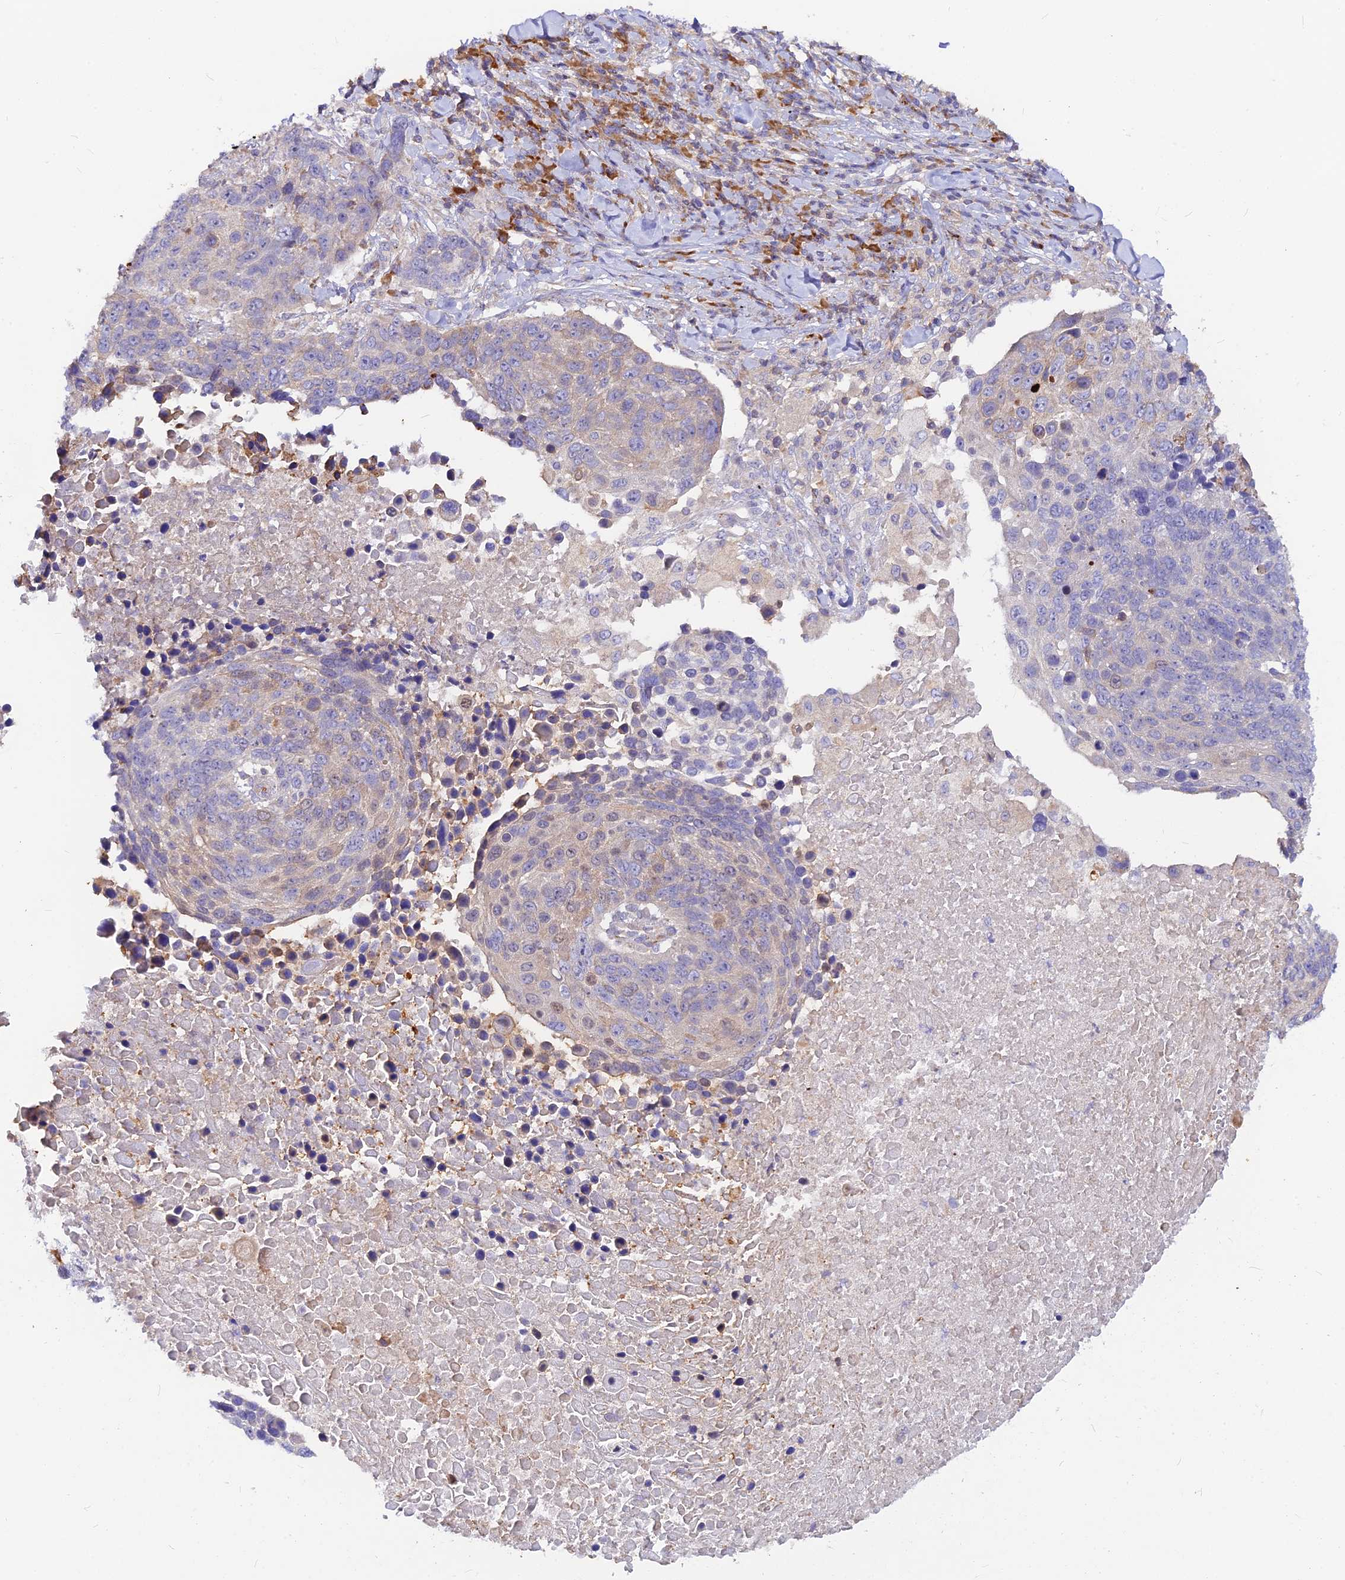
{"staining": {"intensity": "negative", "quantity": "none", "location": "none"}, "tissue": "lung cancer", "cell_type": "Tumor cells", "image_type": "cancer", "snomed": [{"axis": "morphology", "description": "Normal tissue, NOS"}, {"axis": "morphology", "description": "Squamous cell carcinoma, NOS"}, {"axis": "topography", "description": "Lymph node"}, {"axis": "topography", "description": "Lung"}], "caption": "A high-resolution histopathology image shows immunohistochemistry staining of lung cancer (squamous cell carcinoma), which reveals no significant staining in tumor cells.", "gene": "DENND2D", "patient": {"sex": "male", "age": 66}}